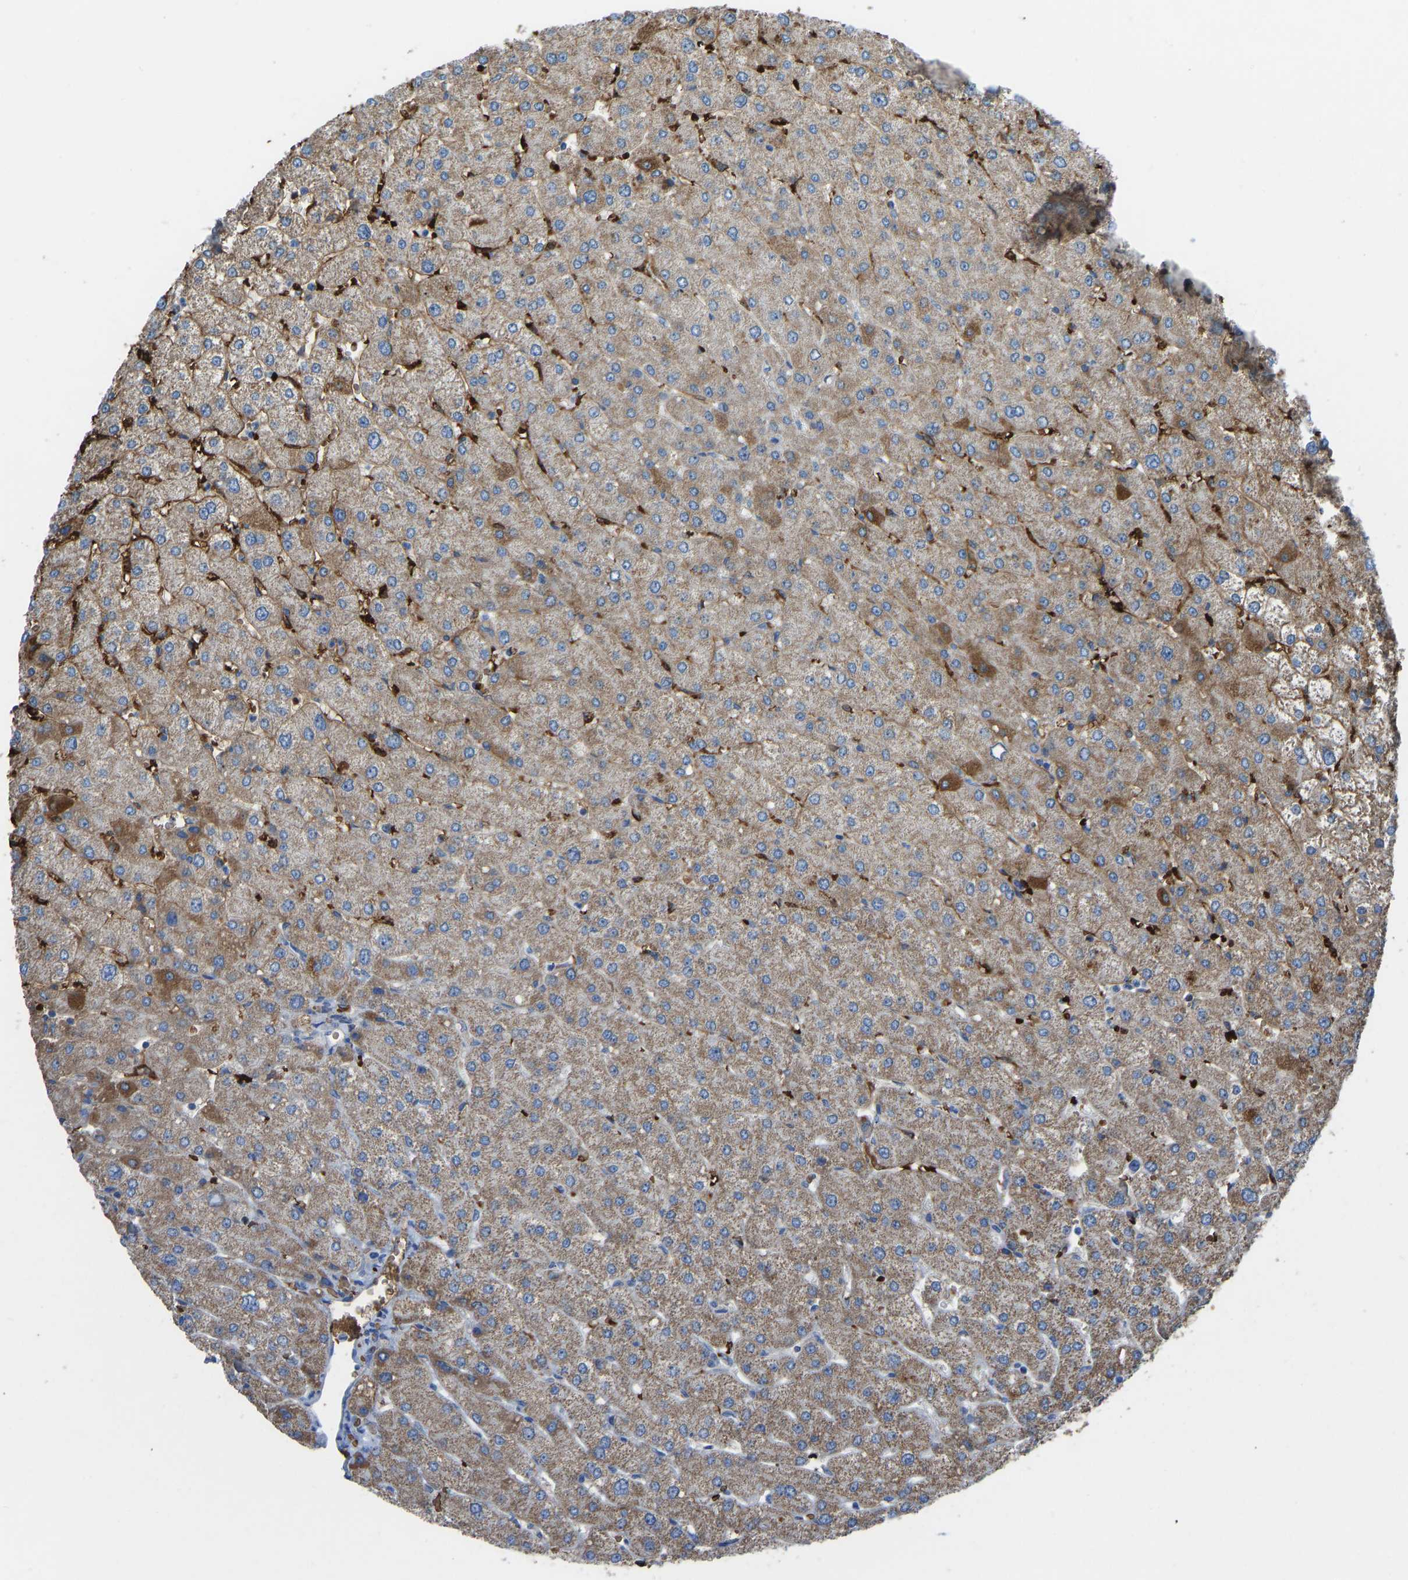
{"staining": {"intensity": "negative", "quantity": "none", "location": "none"}, "tissue": "liver", "cell_type": "Cholangiocytes", "image_type": "normal", "snomed": [{"axis": "morphology", "description": "Normal tissue, NOS"}, {"axis": "topography", "description": "Liver"}], "caption": "An IHC image of normal liver is shown. There is no staining in cholangiocytes of liver.", "gene": "PIGS", "patient": {"sex": "male", "age": 55}}